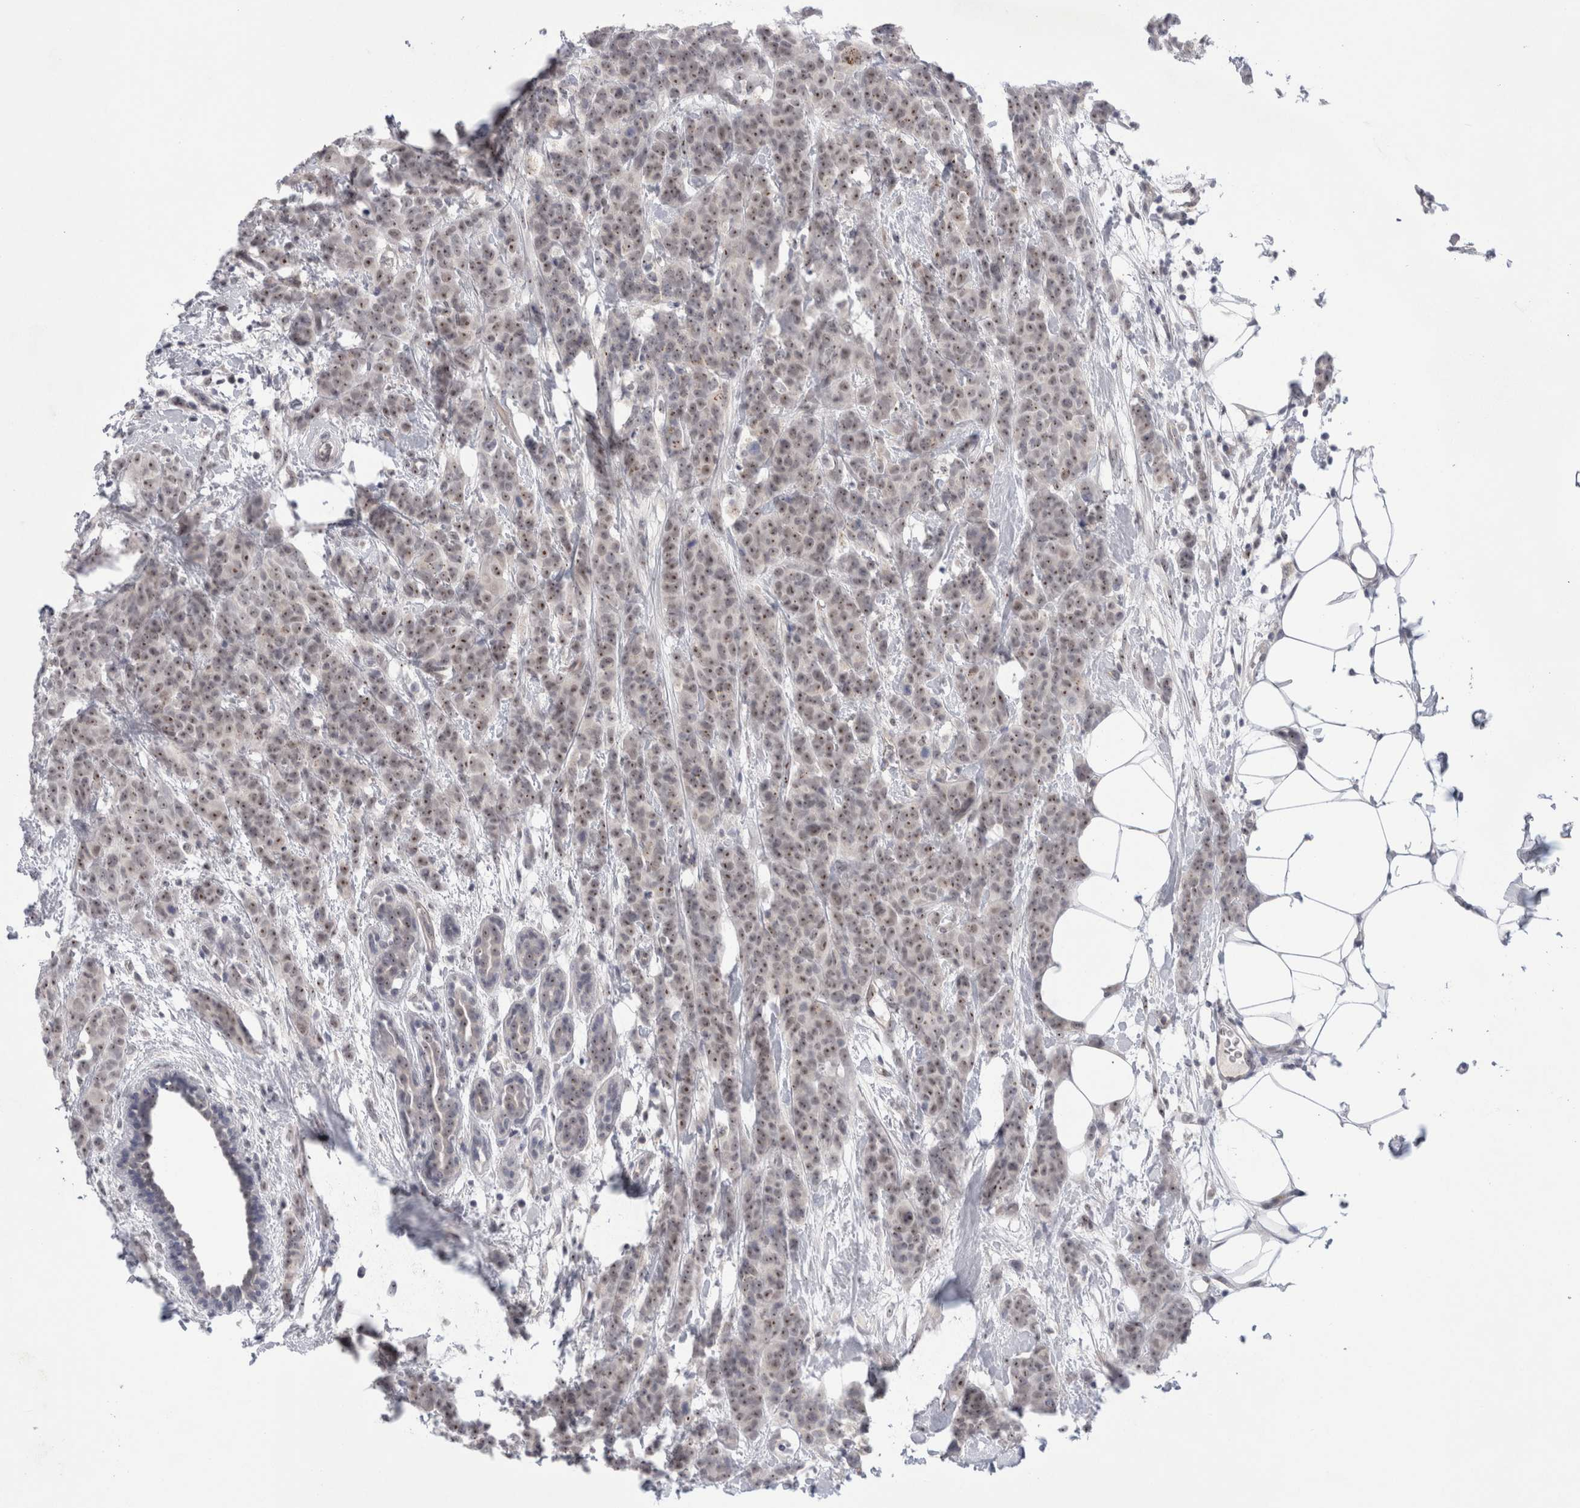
{"staining": {"intensity": "moderate", "quantity": ">75%", "location": "nuclear"}, "tissue": "breast cancer", "cell_type": "Tumor cells", "image_type": "cancer", "snomed": [{"axis": "morphology", "description": "Normal tissue, NOS"}, {"axis": "morphology", "description": "Duct carcinoma"}, {"axis": "topography", "description": "Breast"}], "caption": "Tumor cells exhibit medium levels of moderate nuclear positivity in approximately >75% of cells in breast cancer. Using DAB (brown) and hematoxylin (blue) stains, captured at high magnification using brightfield microscopy.", "gene": "CERS5", "patient": {"sex": "female", "age": 40}}